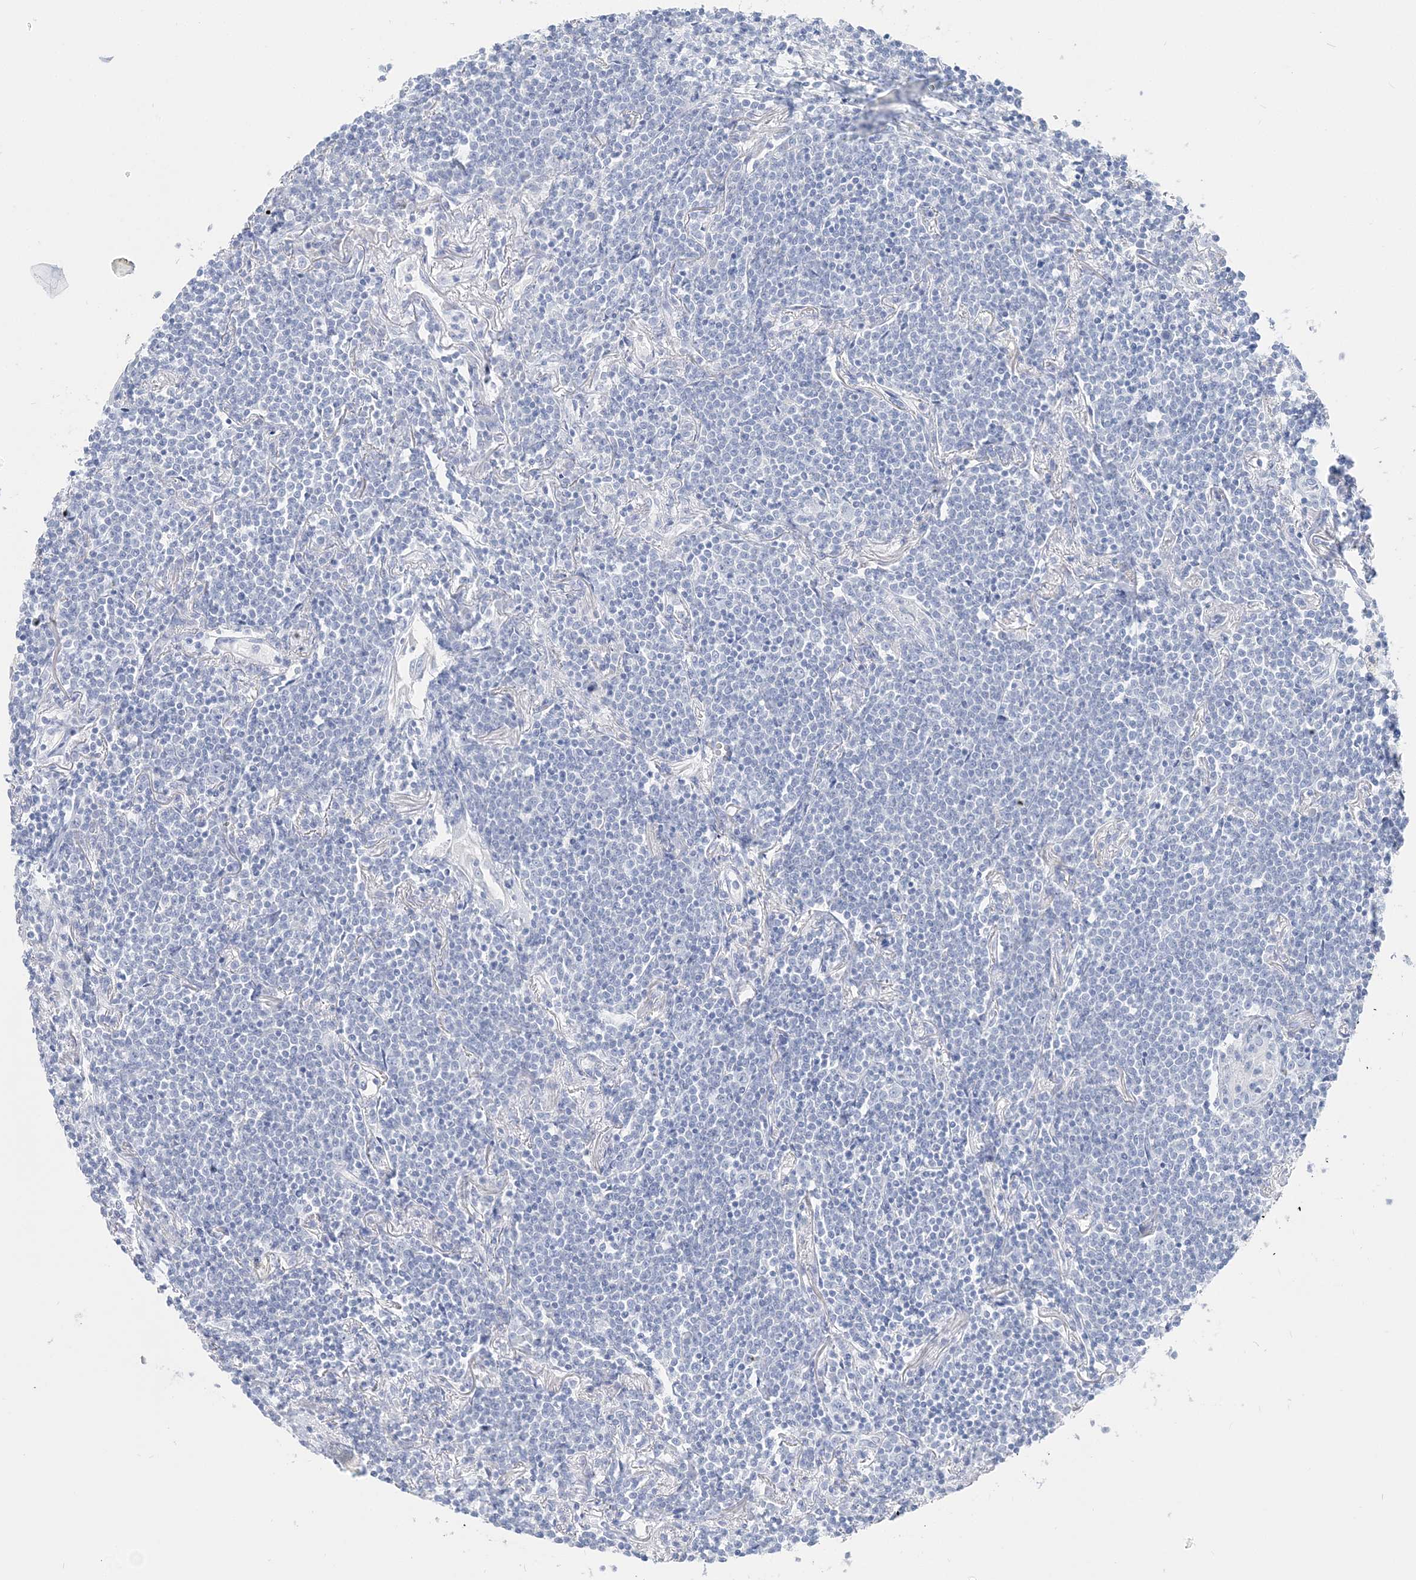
{"staining": {"intensity": "negative", "quantity": "none", "location": "none"}, "tissue": "lymphoma", "cell_type": "Tumor cells", "image_type": "cancer", "snomed": [{"axis": "morphology", "description": "Malignant lymphoma, non-Hodgkin's type, Low grade"}, {"axis": "topography", "description": "Lung"}], "caption": "High power microscopy micrograph of an immunohistochemistry (IHC) histopathology image of lymphoma, revealing no significant positivity in tumor cells.", "gene": "TSPYL6", "patient": {"sex": "female", "age": 71}}